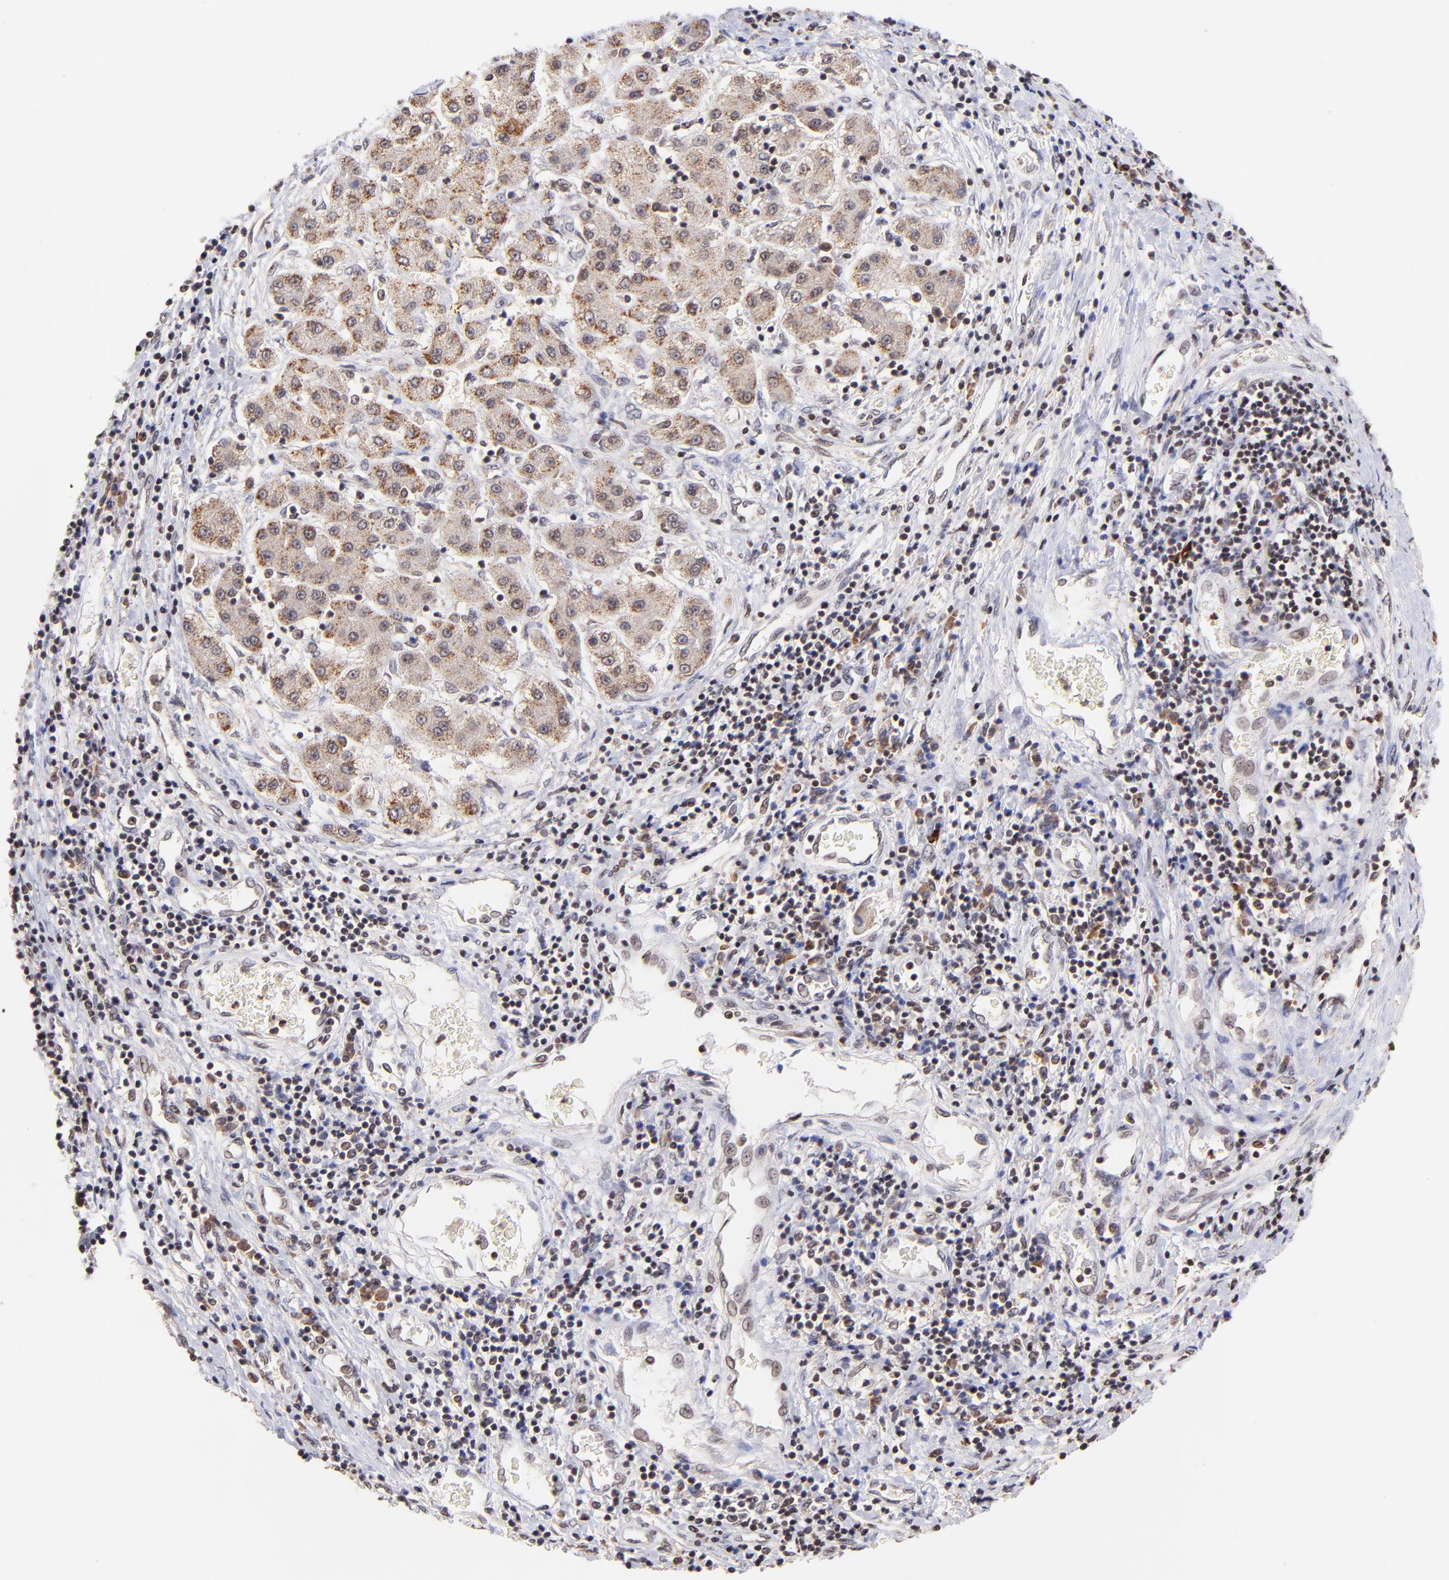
{"staining": {"intensity": "moderate", "quantity": ">75%", "location": "cytoplasmic/membranous"}, "tissue": "liver cancer", "cell_type": "Tumor cells", "image_type": "cancer", "snomed": [{"axis": "morphology", "description": "Carcinoma, Hepatocellular, NOS"}, {"axis": "topography", "description": "Liver"}], "caption": "Moderate cytoplasmic/membranous expression for a protein is present in about >75% of tumor cells of hepatocellular carcinoma (liver) using immunohistochemistry (IHC).", "gene": "WDR25", "patient": {"sex": "male", "age": 24}}